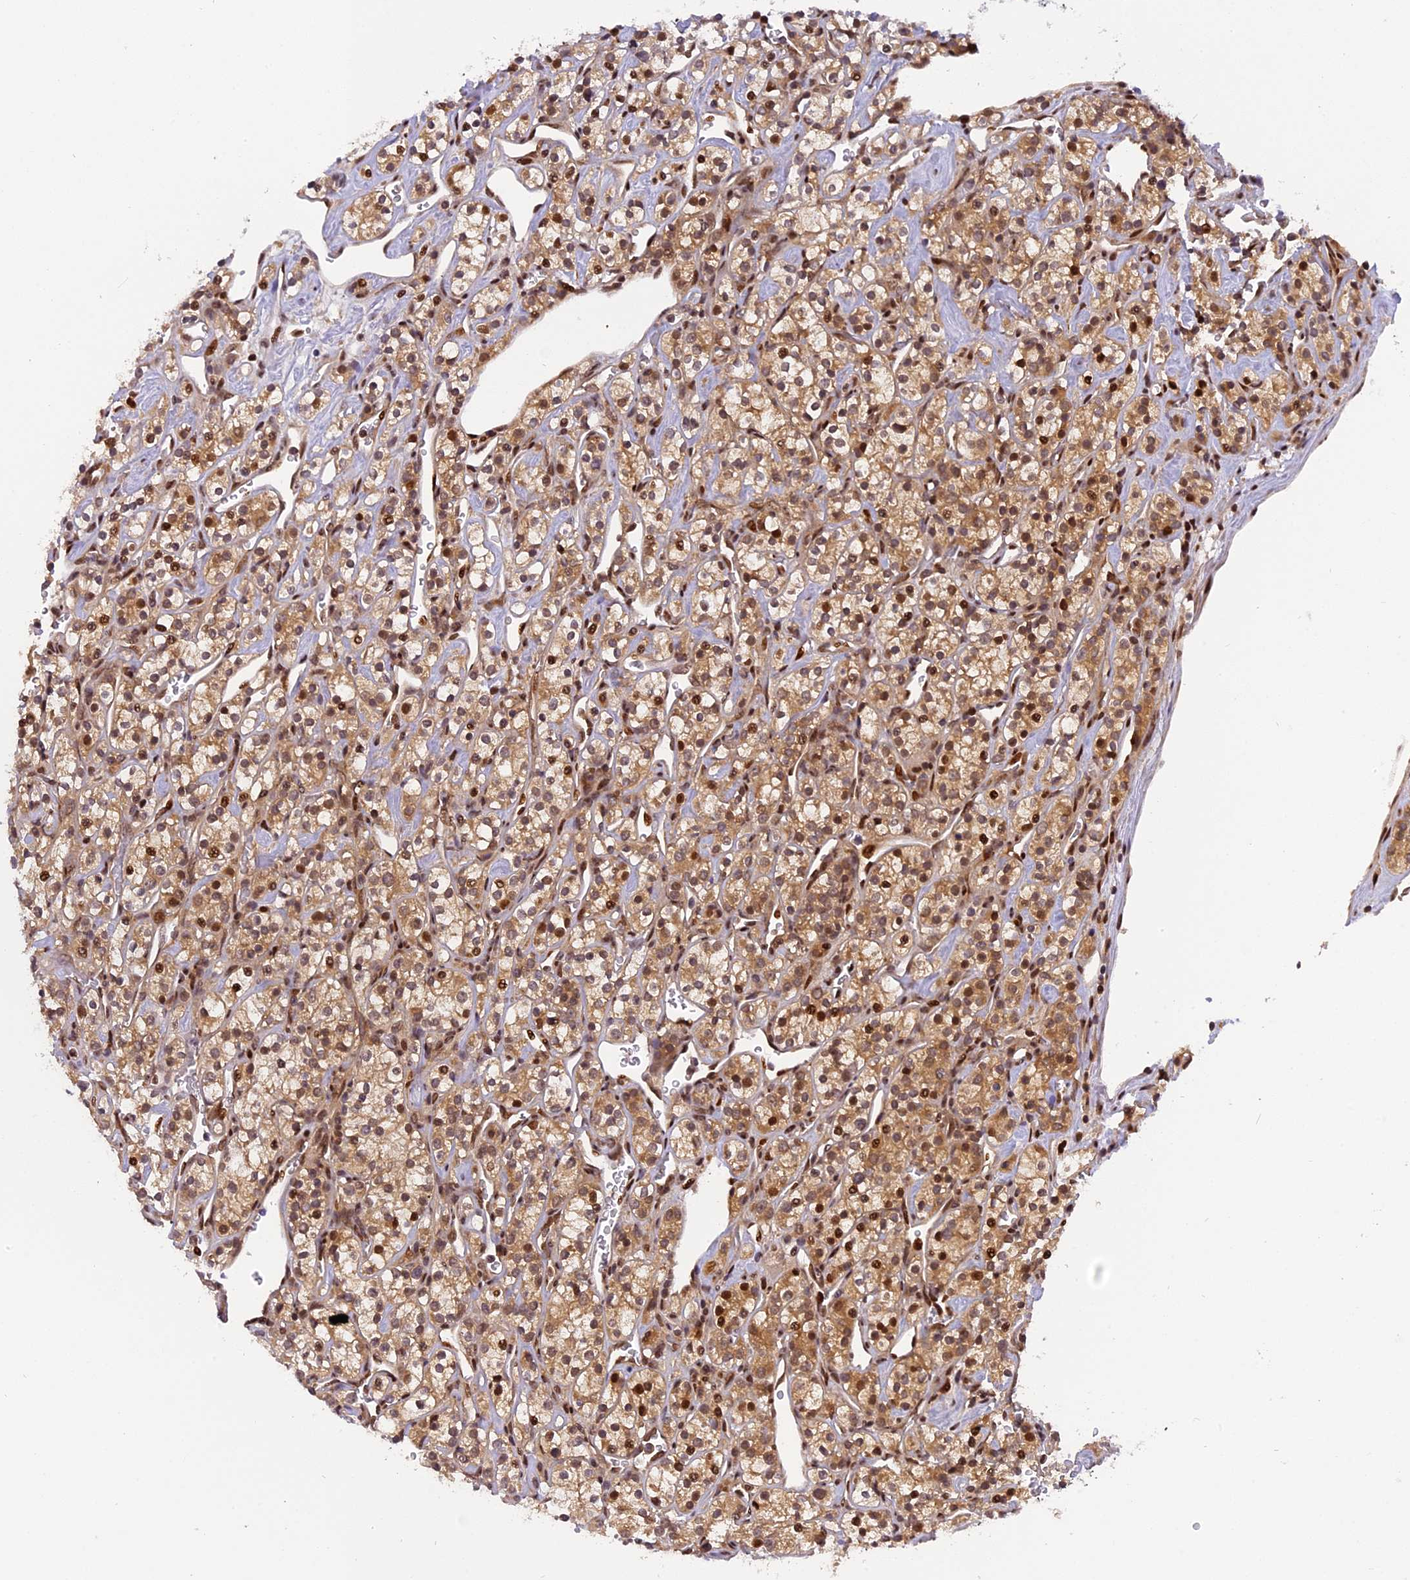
{"staining": {"intensity": "moderate", "quantity": ">75%", "location": "cytoplasmic/membranous,nuclear"}, "tissue": "renal cancer", "cell_type": "Tumor cells", "image_type": "cancer", "snomed": [{"axis": "morphology", "description": "Adenocarcinoma, NOS"}, {"axis": "topography", "description": "Kidney"}], "caption": "Protein staining of renal cancer (adenocarcinoma) tissue reveals moderate cytoplasmic/membranous and nuclear staining in about >75% of tumor cells. (DAB = brown stain, brightfield microscopy at high magnification).", "gene": "RABGGTA", "patient": {"sex": "male", "age": 77}}